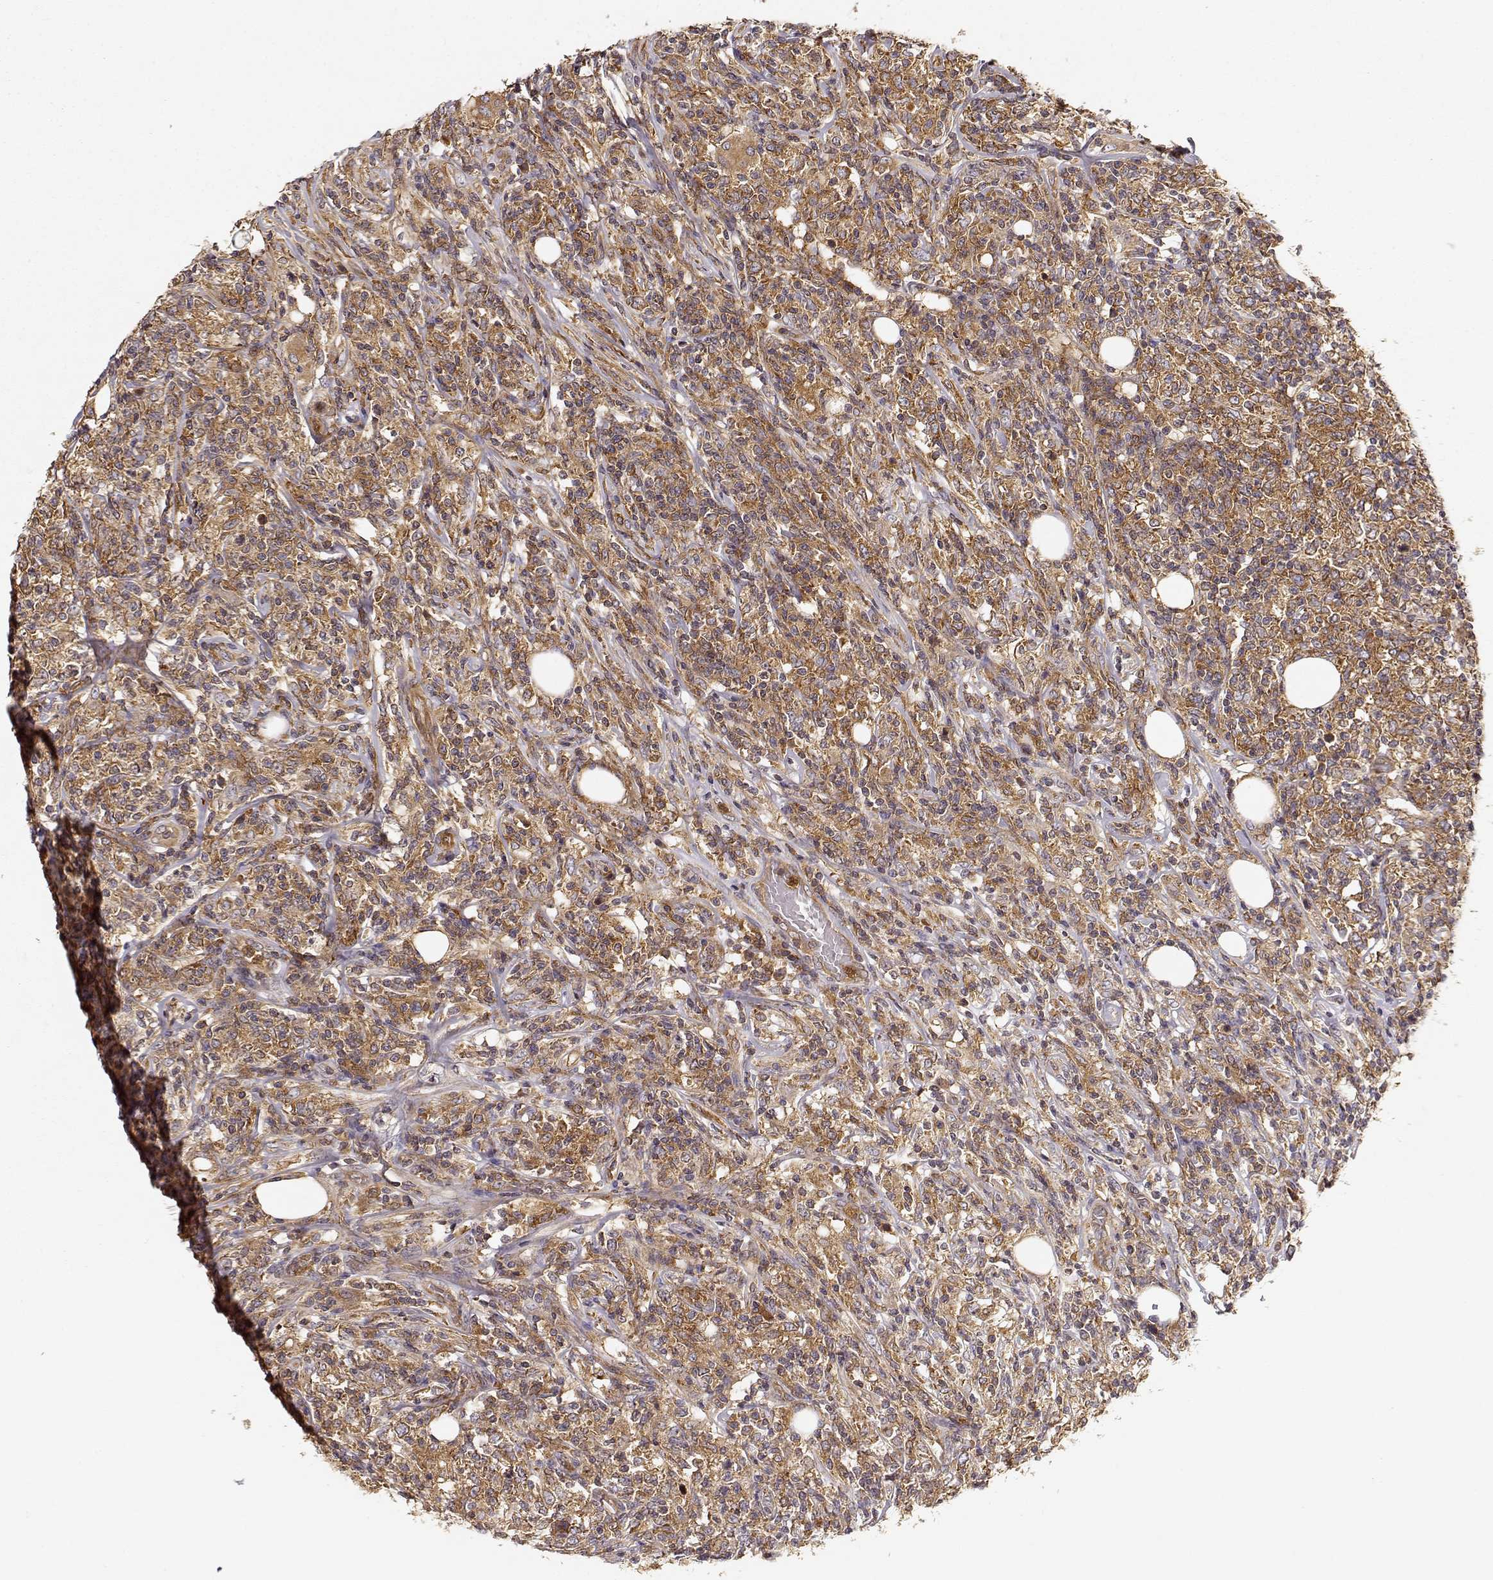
{"staining": {"intensity": "moderate", "quantity": ">75%", "location": "cytoplasmic/membranous"}, "tissue": "lymphoma", "cell_type": "Tumor cells", "image_type": "cancer", "snomed": [{"axis": "morphology", "description": "Malignant lymphoma, non-Hodgkin's type, High grade"}, {"axis": "topography", "description": "Lymph node"}], "caption": "The image displays immunohistochemical staining of lymphoma. There is moderate cytoplasmic/membranous staining is appreciated in about >75% of tumor cells. (DAB IHC with brightfield microscopy, high magnification).", "gene": "ARHGEF2", "patient": {"sex": "female", "age": 84}}